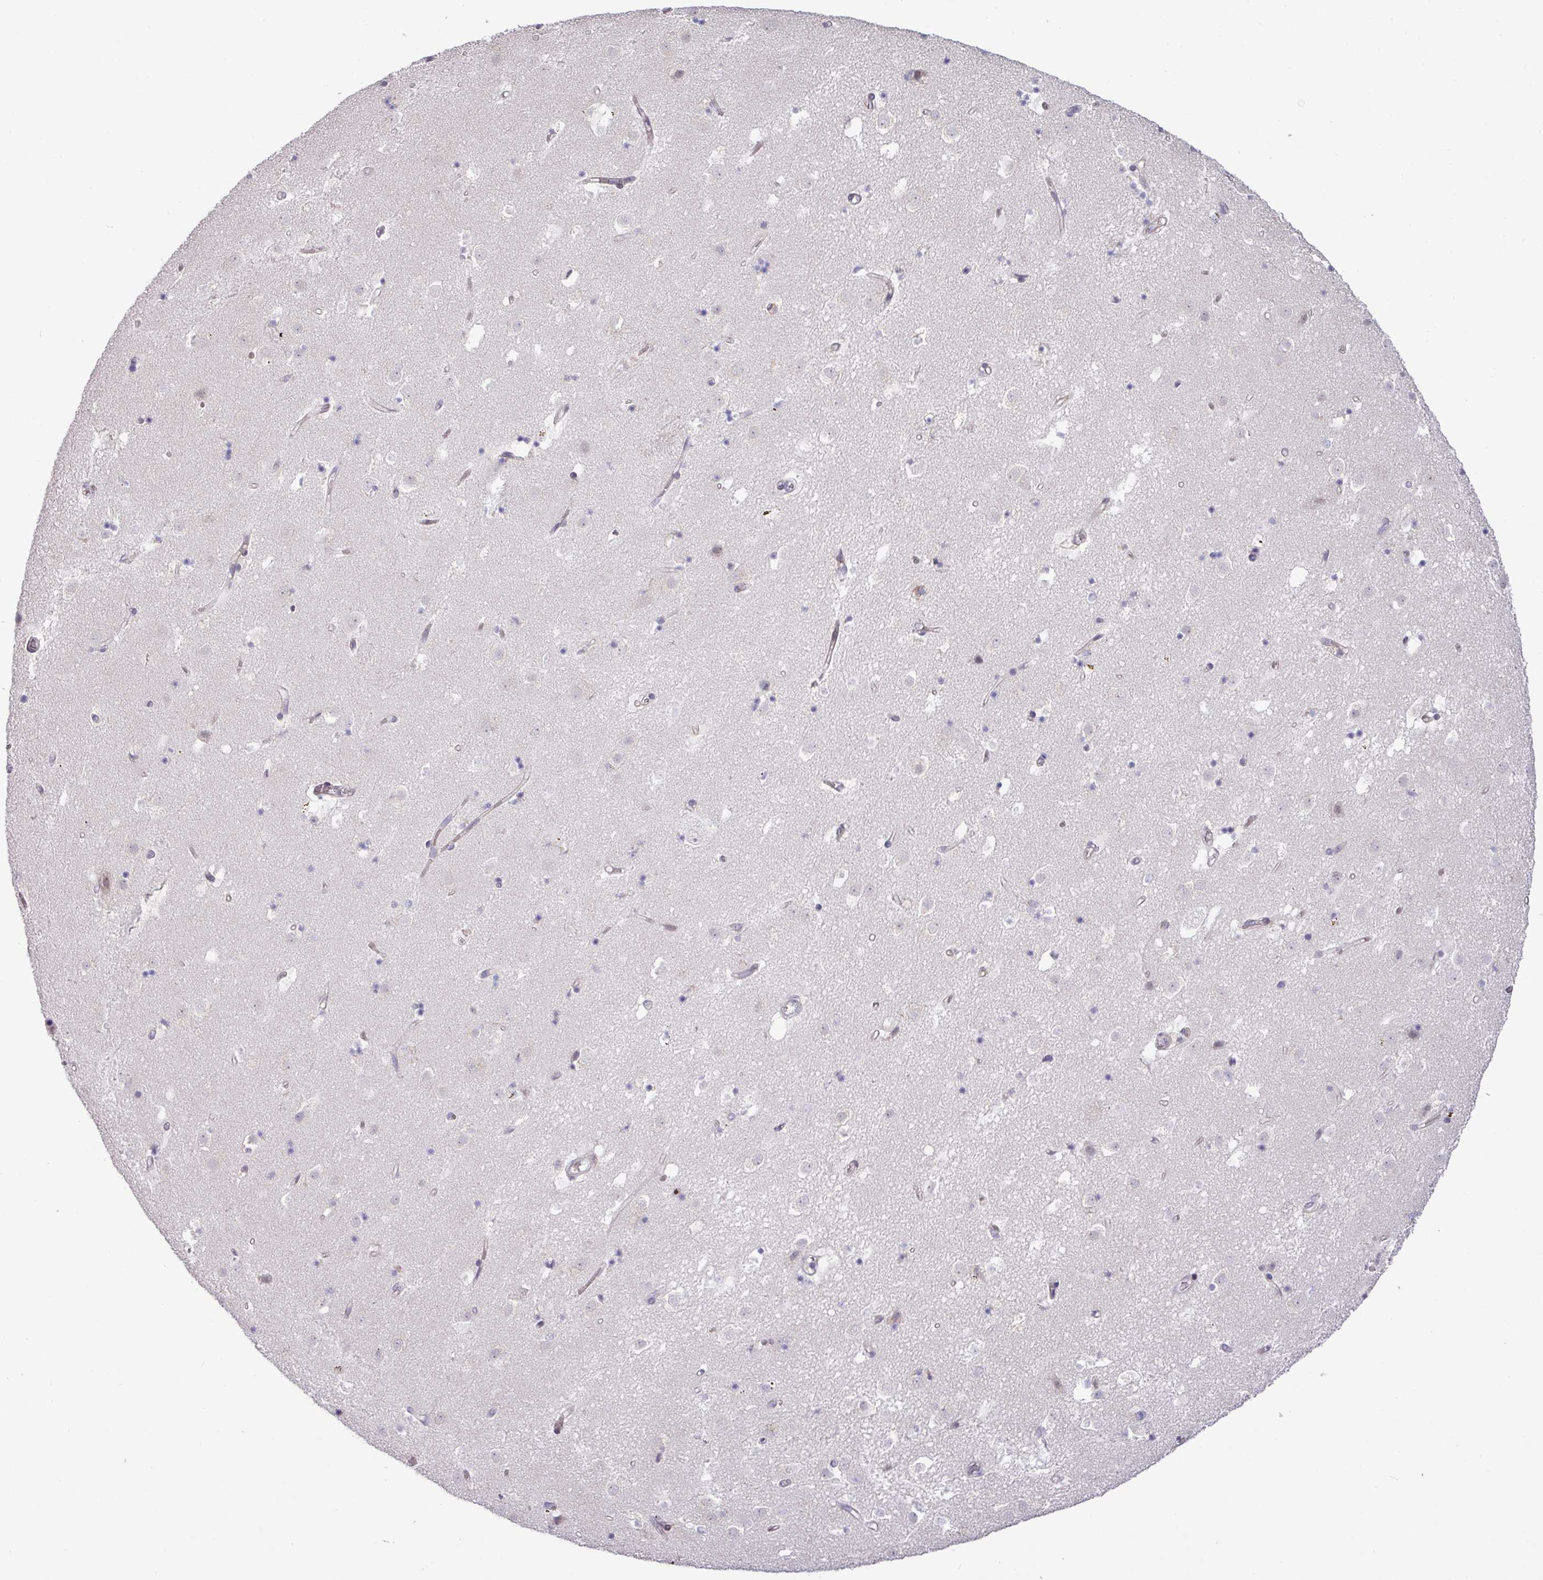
{"staining": {"intensity": "negative", "quantity": "none", "location": "none"}, "tissue": "caudate", "cell_type": "Glial cells", "image_type": "normal", "snomed": [{"axis": "morphology", "description": "Normal tissue, NOS"}, {"axis": "topography", "description": "Lateral ventricle wall"}], "caption": "This is a photomicrograph of IHC staining of benign caudate, which shows no expression in glial cells.", "gene": "RIPPLY1", "patient": {"sex": "male", "age": 58}}